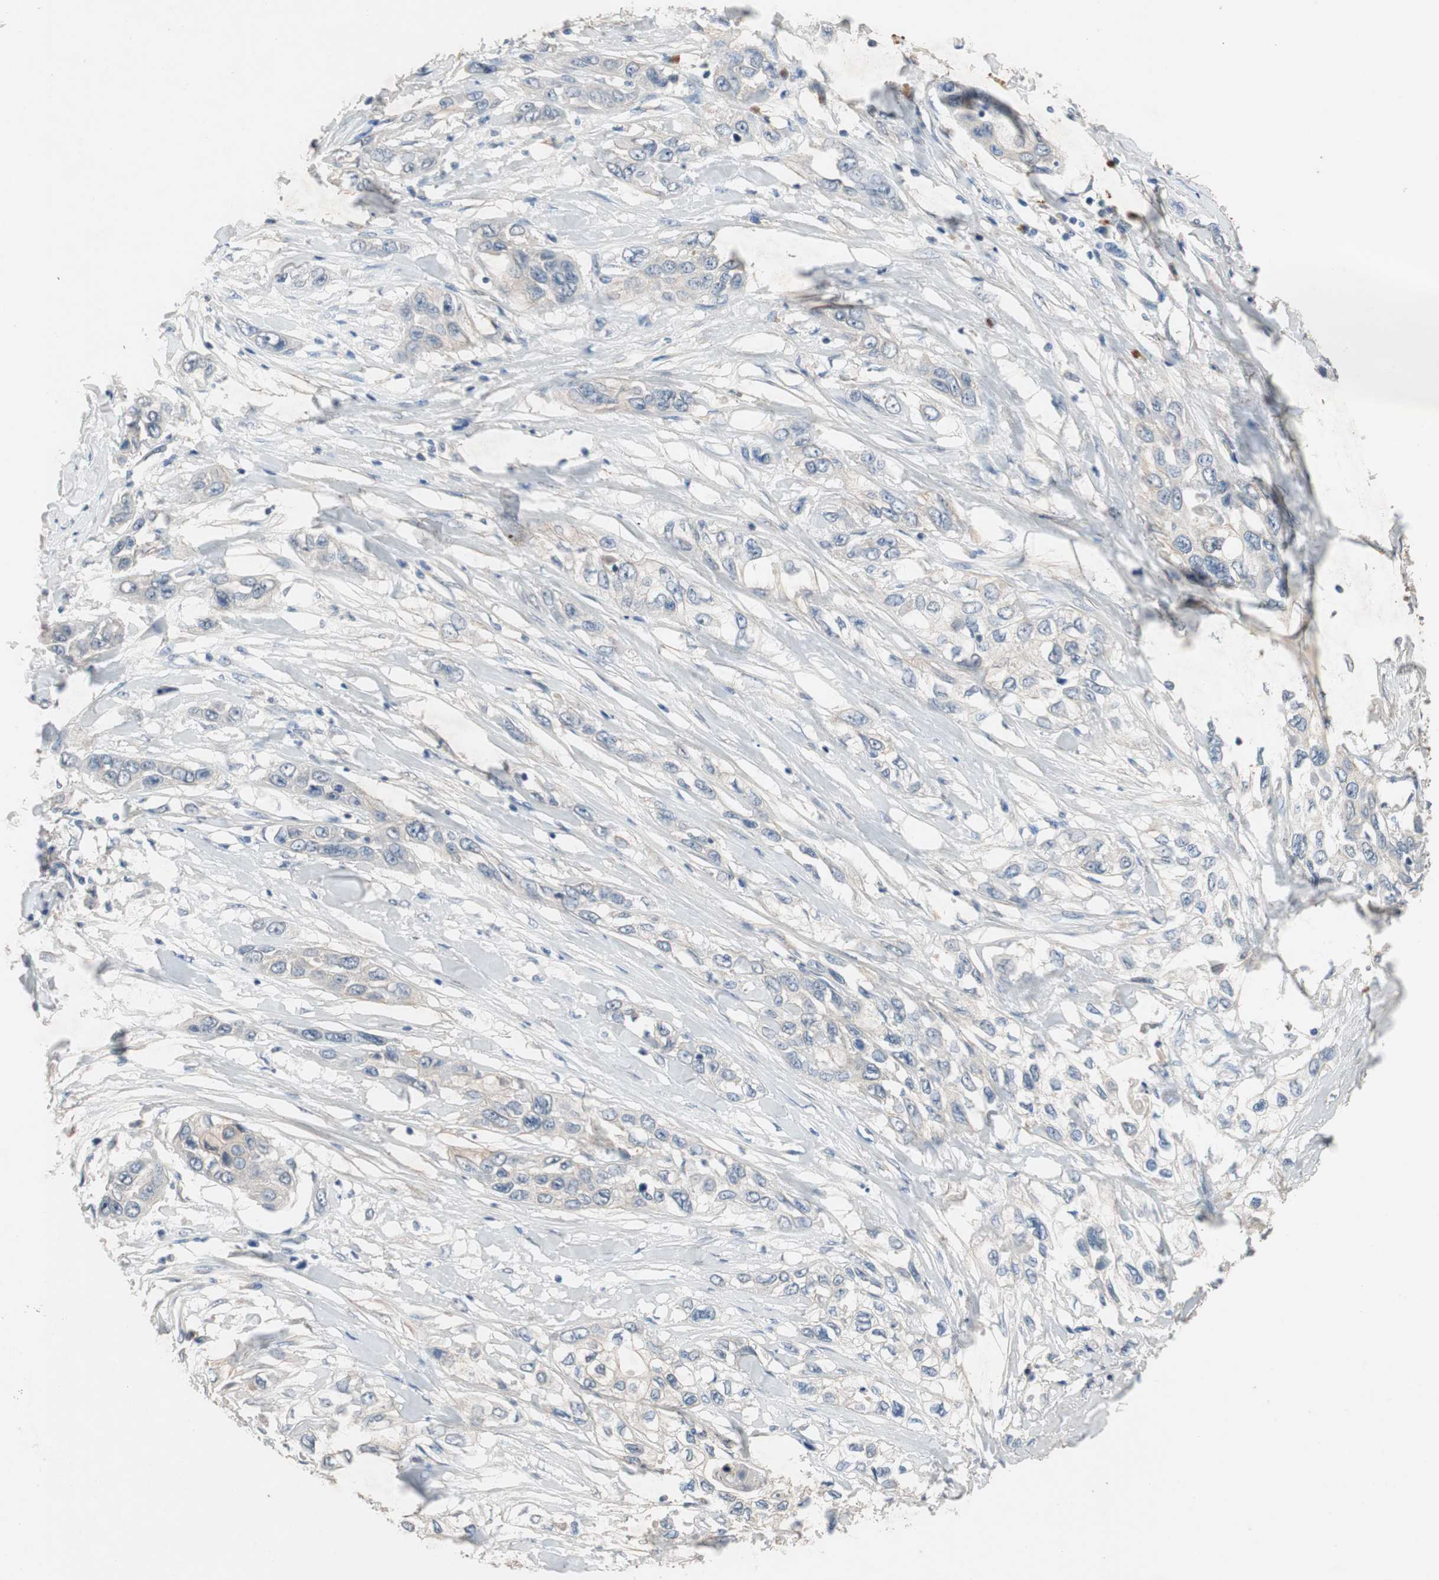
{"staining": {"intensity": "moderate", "quantity": "<25%", "location": "cytoplasmic/membranous"}, "tissue": "pancreatic cancer", "cell_type": "Tumor cells", "image_type": "cancer", "snomed": [{"axis": "morphology", "description": "Adenocarcinoma, NOS"}, {"axis": "topography", "description": "Pancreas"}], "caption": "Immunohistochemical staining of adenocarcinoma (pancreatic) reveals moderate cytoplasmic/membranous protein positivity in approximately <25% of tumor cells.", "gene": "ADAP1", "patient": {"sex": "female", "age": 70}}